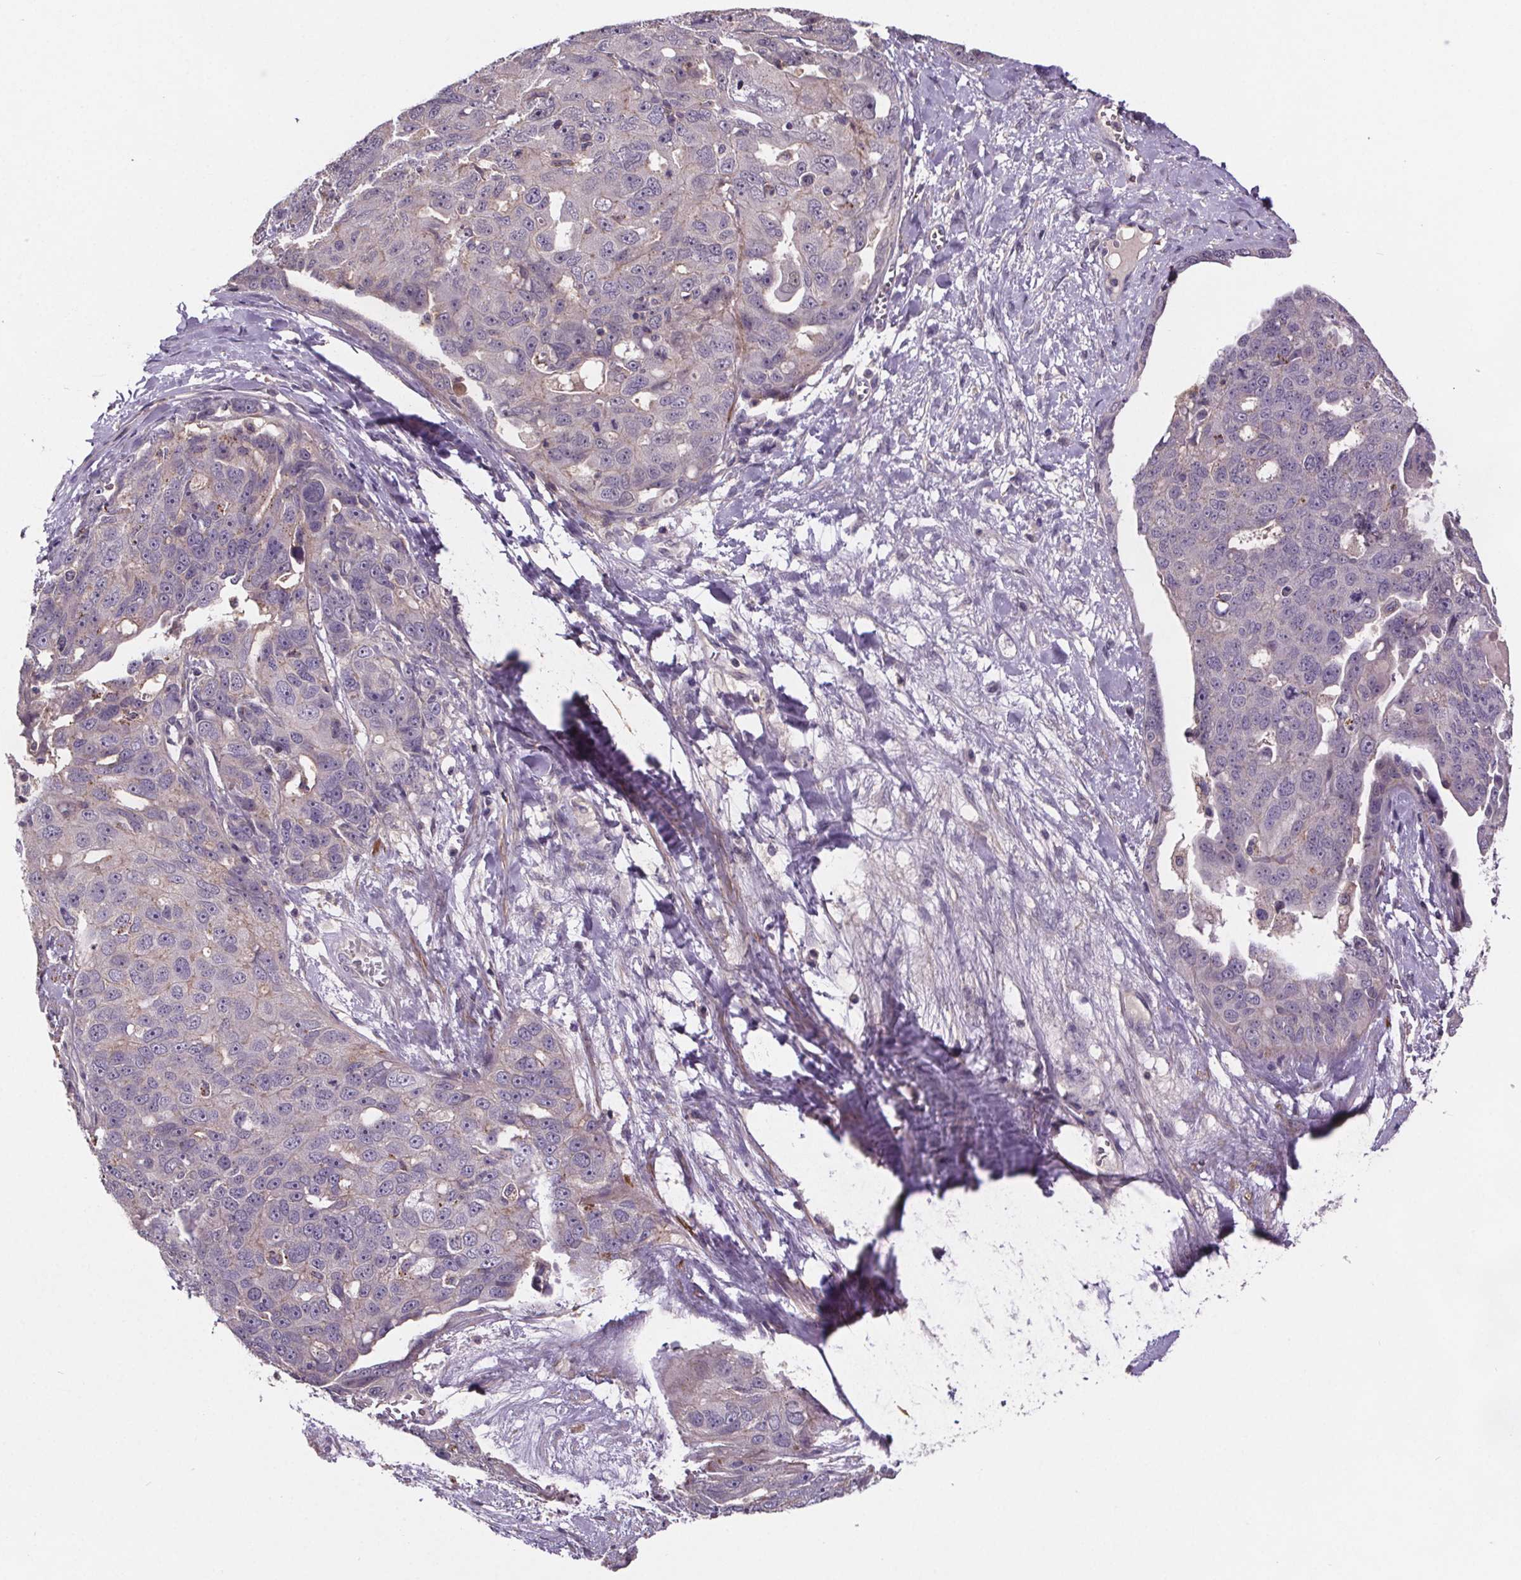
{"staining": {"intensity": "negative", "quantity": "none", "location": "none"}, "tissue": "ovarian cancer", "cell_type": "Tumor cells", "image_type": "cancer", "snomed": [{"axis": "morphology", "description": "Carcinoma, endometroid"}, {"axis": "topography", "description": "Ovary"}], "caption": "Histopathology image shows no significant protein positivity in tumor cells of endometroid carcinoma (ovarian). Nuclei are stained in blue.", "gene": "CLN3", "patient": {"sex": "female", "age": 70}}